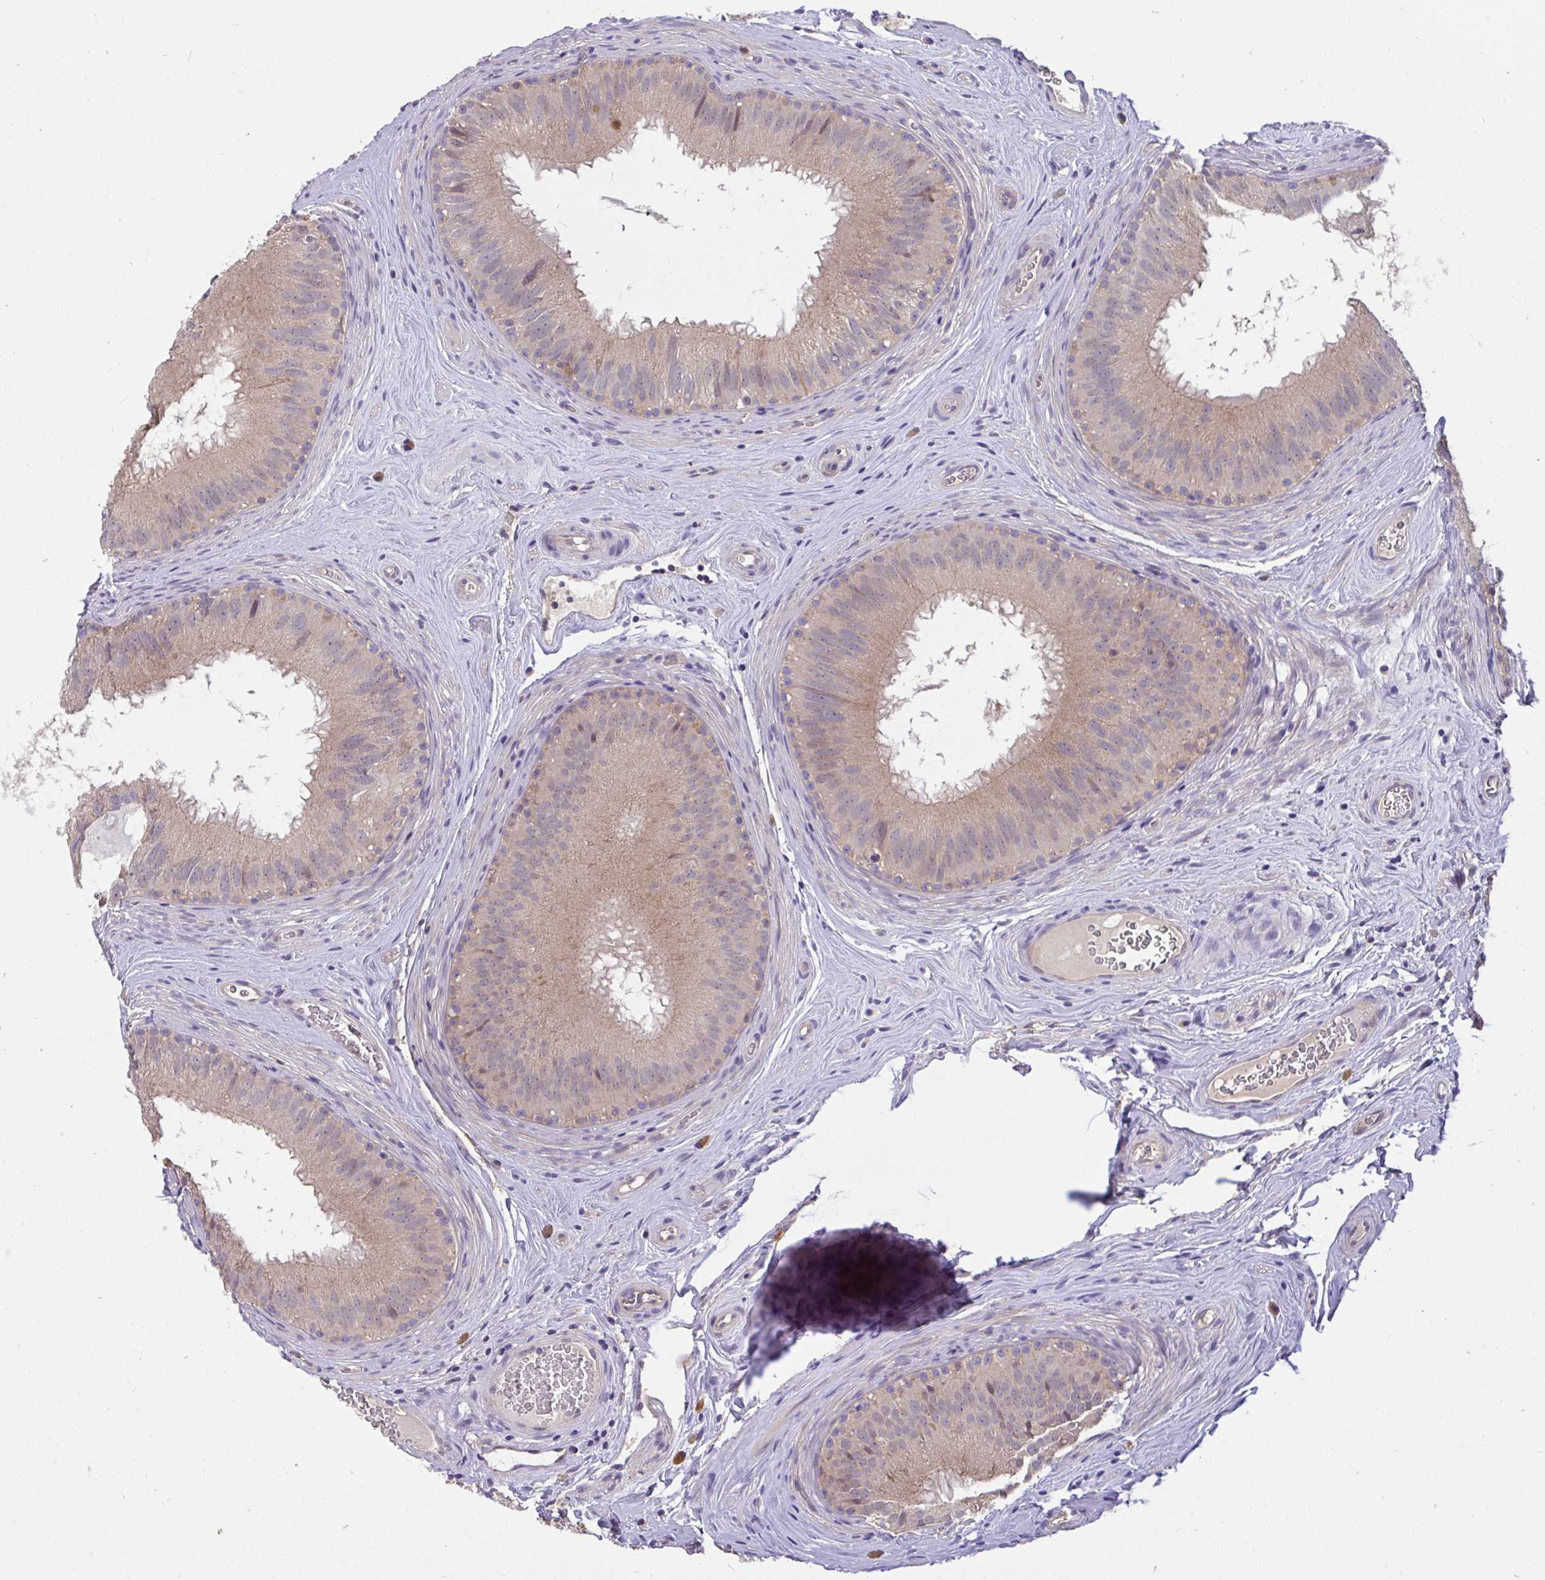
{"staining": {"intensity": "moderate", "quantity": ">75%", "location": "cytoplasmic/membranous"}, "tissue": "epididymis", "cell_type": "Glandular cells", "image_type": "normal", "snomed": [{"axis": "morphology", "description": "Normal tissue, NOS"}, {"axis": "topography", "description": "Epididymis"}], "caption": "Immunohistochemistry (DAB (3,3'-diaminobenzidine)) staining of normal human epididymis exhibits moderate cytoplasmic/membranous protein expression in about >75% of glandular cells.", "gene": "C19orf54", "patient": {"sex": "male", "age": 44}}